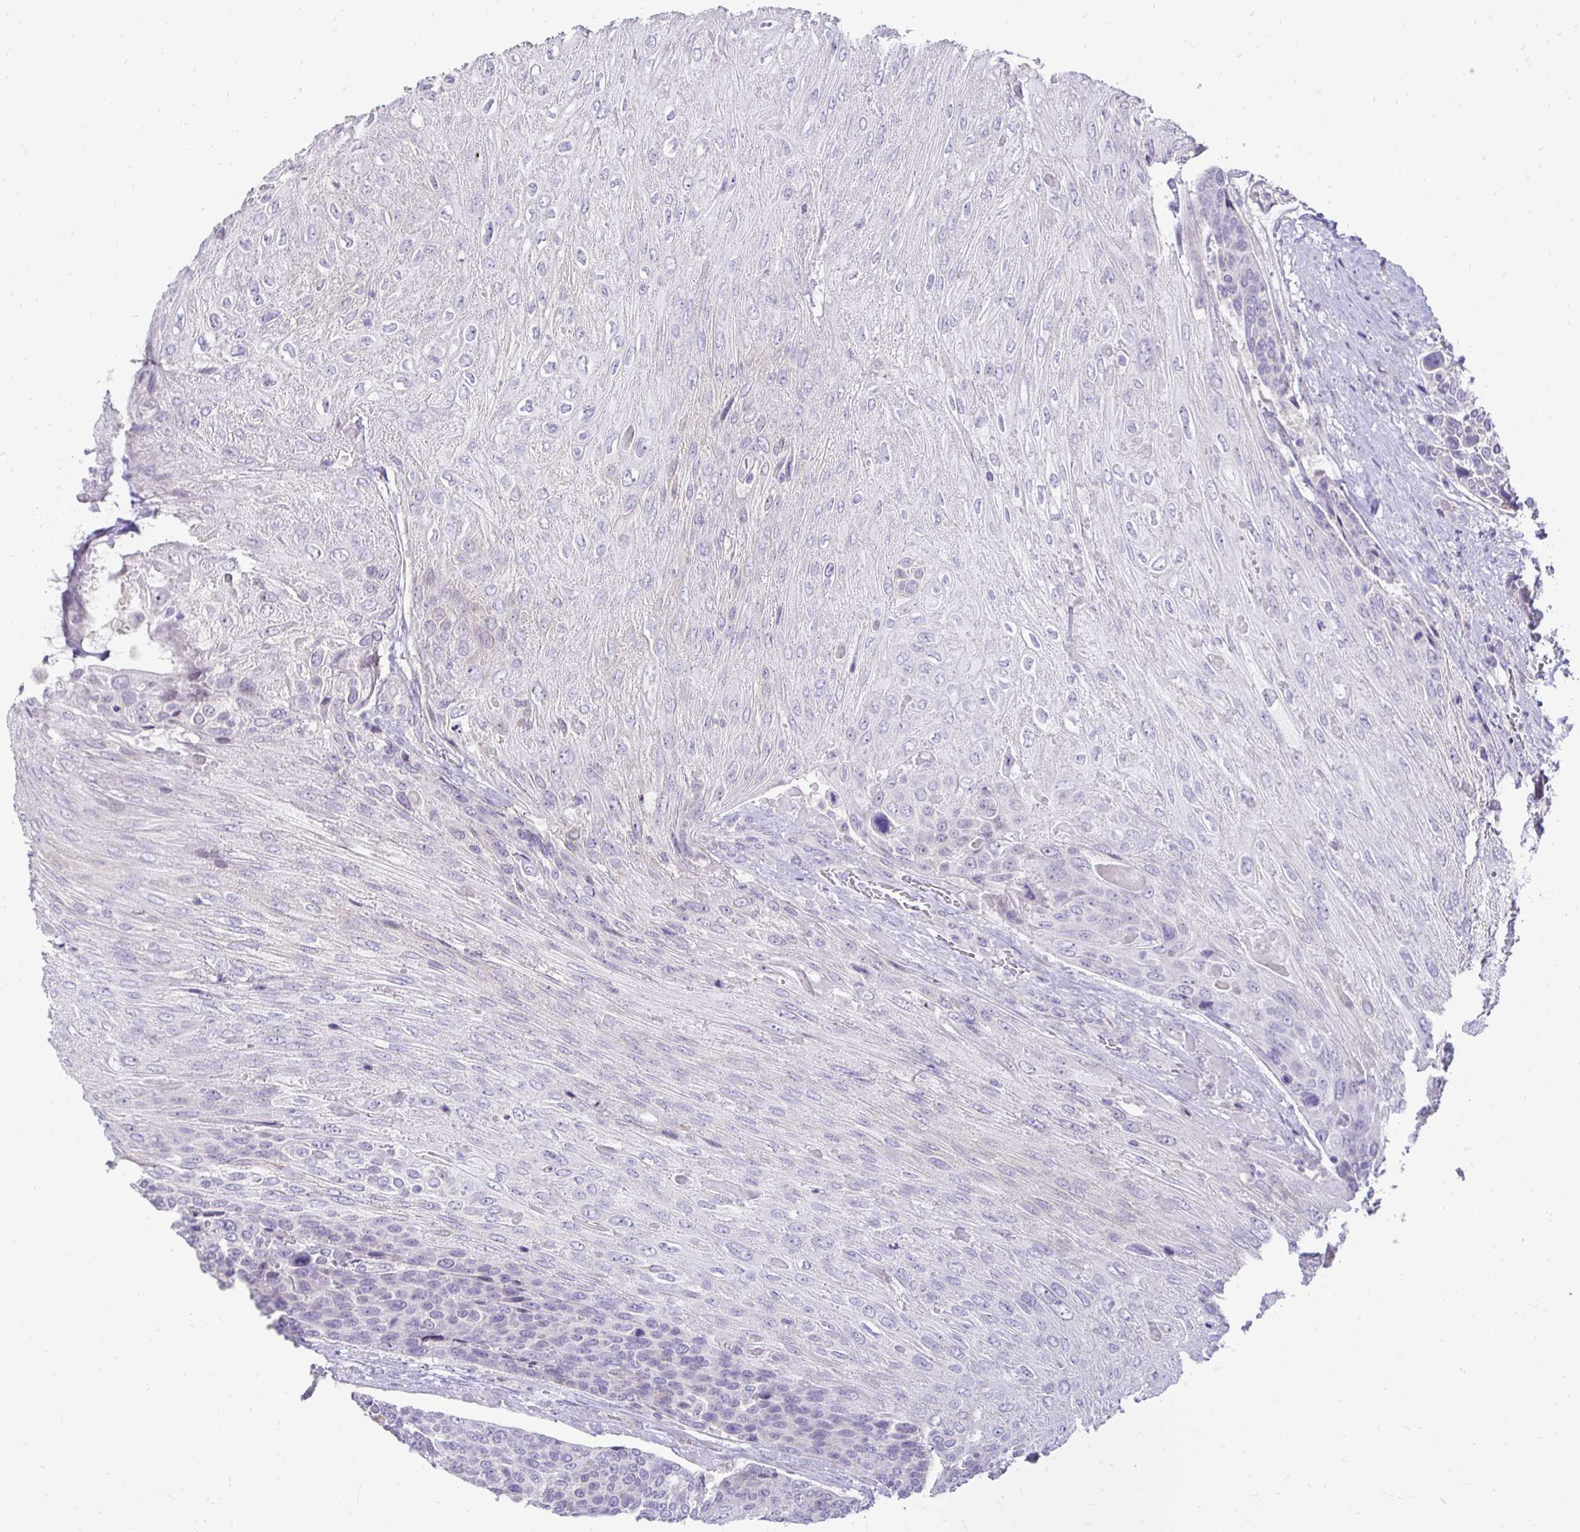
{"staining": {"intensity": "negative", "quantity": "none", "location": "none"}, "tissue": "urothelial cancer", "cell_type": "Tumor cells", "image_type": "cancer", "snomed": [{"axis": "morphology", "description": "Urothelial carcinoma, High grade"}, {"axis": "topography", "description": "Urinary bladder"}], "caption": "DAB immunohistochemical staining of human high-grade urothelial carcinoma reveals no significant staining in tumor cells.", "gene": "GAS2", "patient": {"sex": "female", "age": 70}}